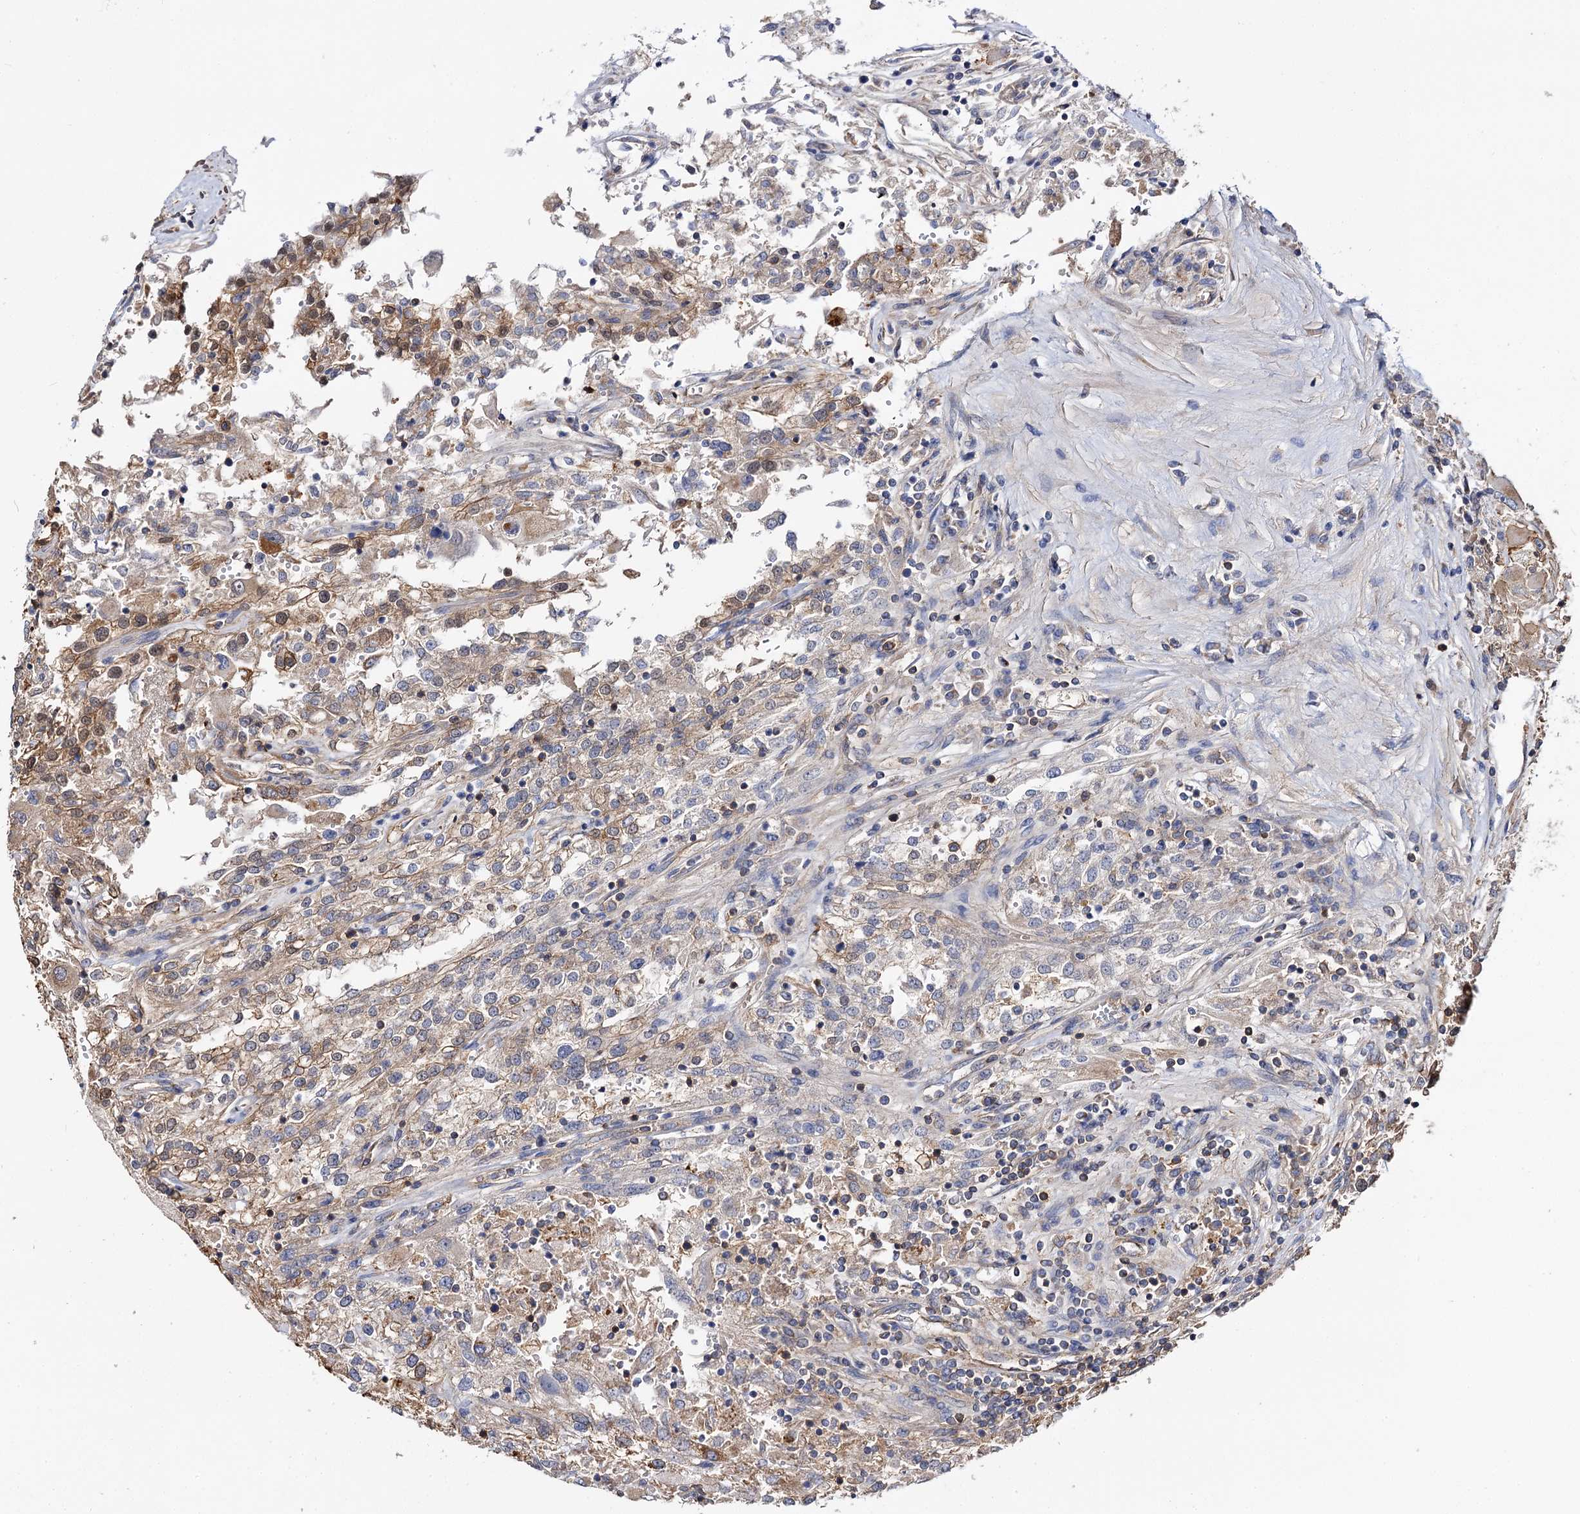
{"staining": {"intensity": "moderate", "quantity": "25%-75%", "location": "cytoplasmic/membranous"}, "tissue": "renal cancer", "cell_type": "Tumor cells", "image_type": "cancer", "snomed": [{"axis": "morphology", "description": "Adenocarcinoma, NOS"}, {"axis": "topography", "description": "Kidney"}], "caption": "This micrograph demonstrates renal cancer (adenocarcinoma) stained with immunohistochemistry (IHC) to label a protein in brown. The cytoplasmic/membranous of tumor cells show moderate positivity for the protein. Nuclei are counter-stained blue.", "gene": "IDI1", "patient": {"sex": "female", "age": 52}}